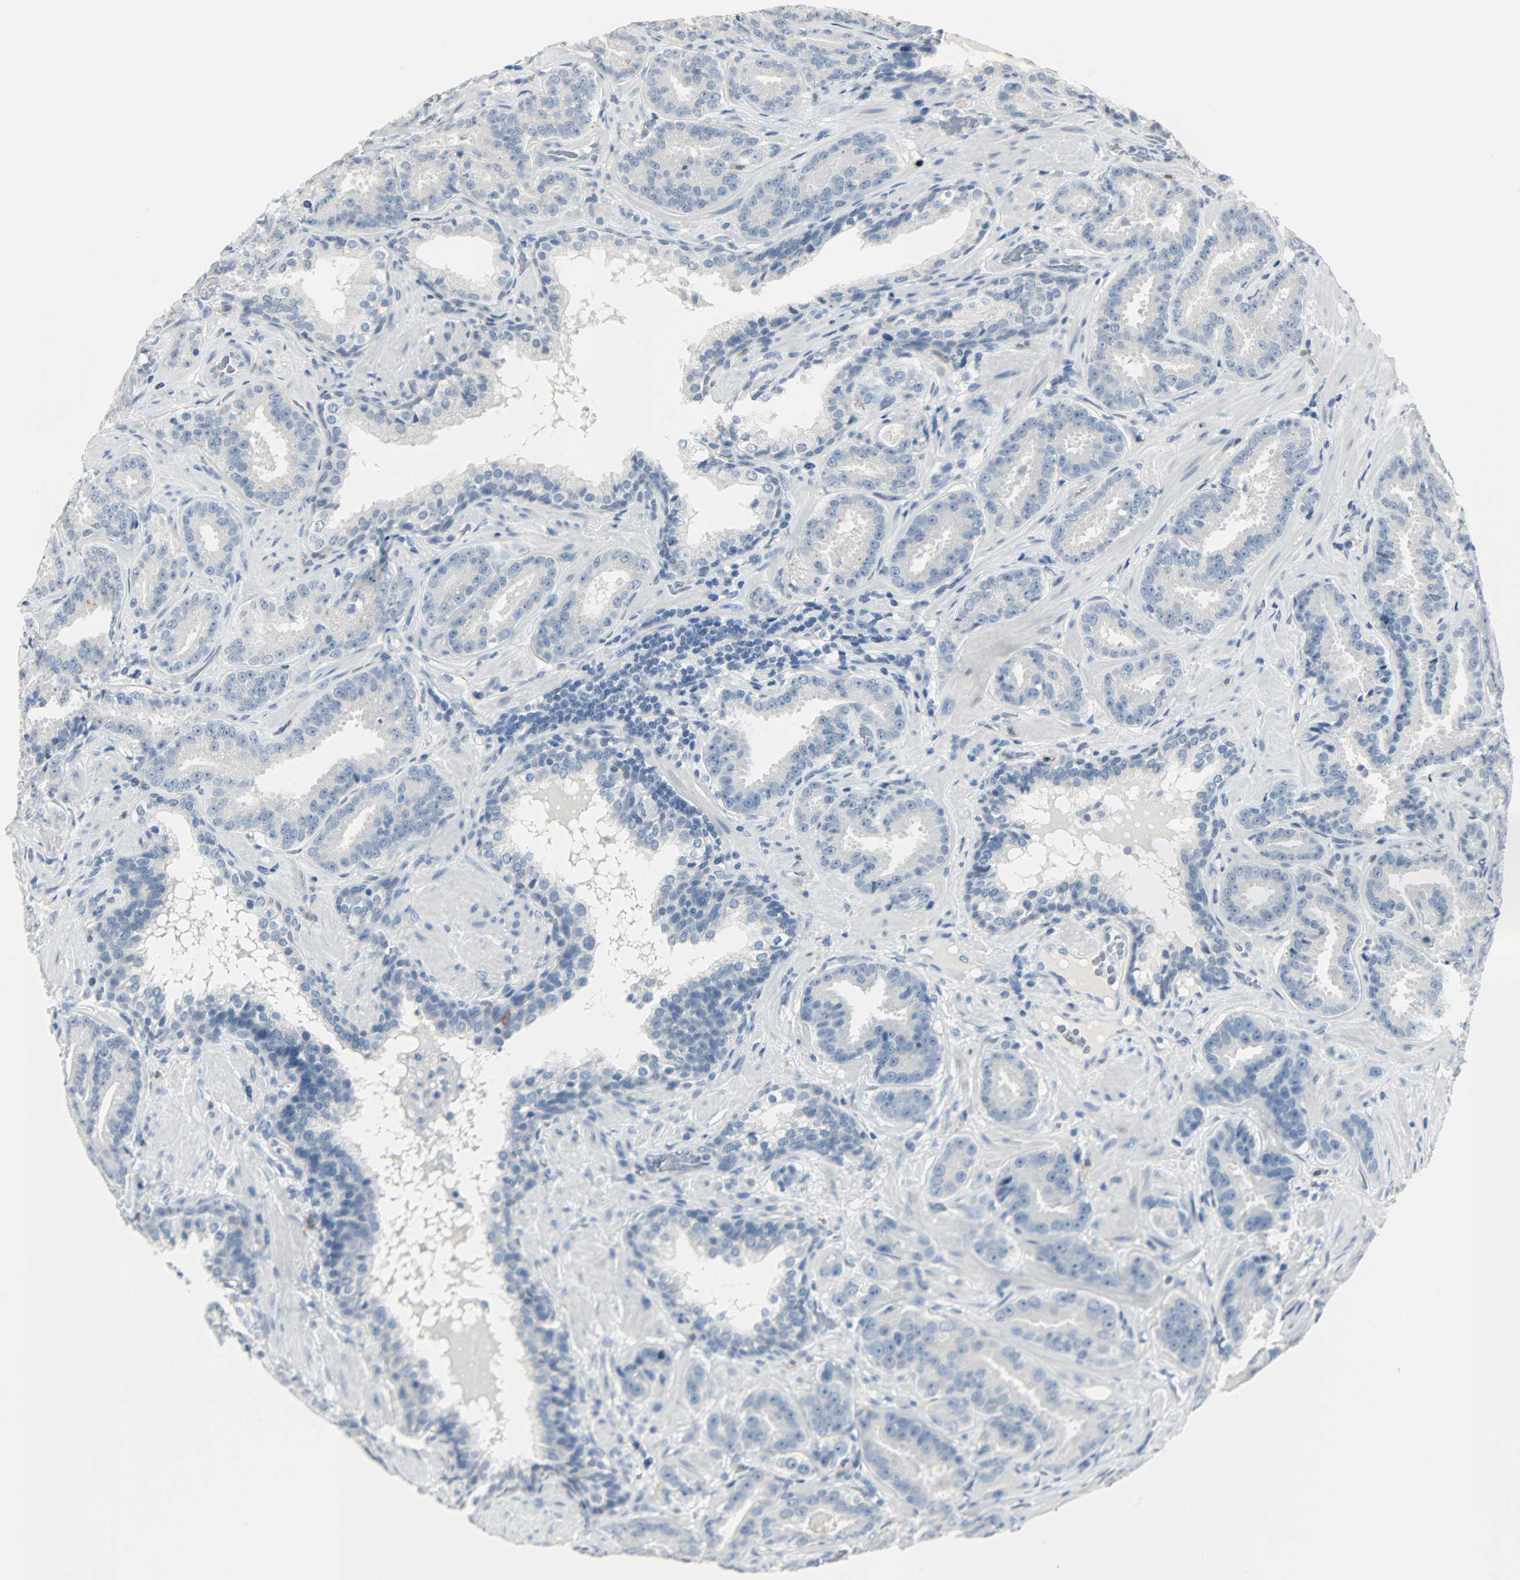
{"staining": {"intensity": "negative", "quantity": "none", "location": "none"}, "tissue": "prostate cancer", "cell_type": "Tumor cells", "image_type": "cancer", "snomed": [{"axis": "morphology", "description": "Adenocarcinoma, Low grade"}, {"axis": "topography", "description": "Prostate"}], "caption": "DAB immunohistochemical staining of human prostate cancer (low-grade adenocarcinoma) exhibits no significant positivity in tumor cells.", "gene": "KIT", "patient": {"sex": "male", "age": 59}}